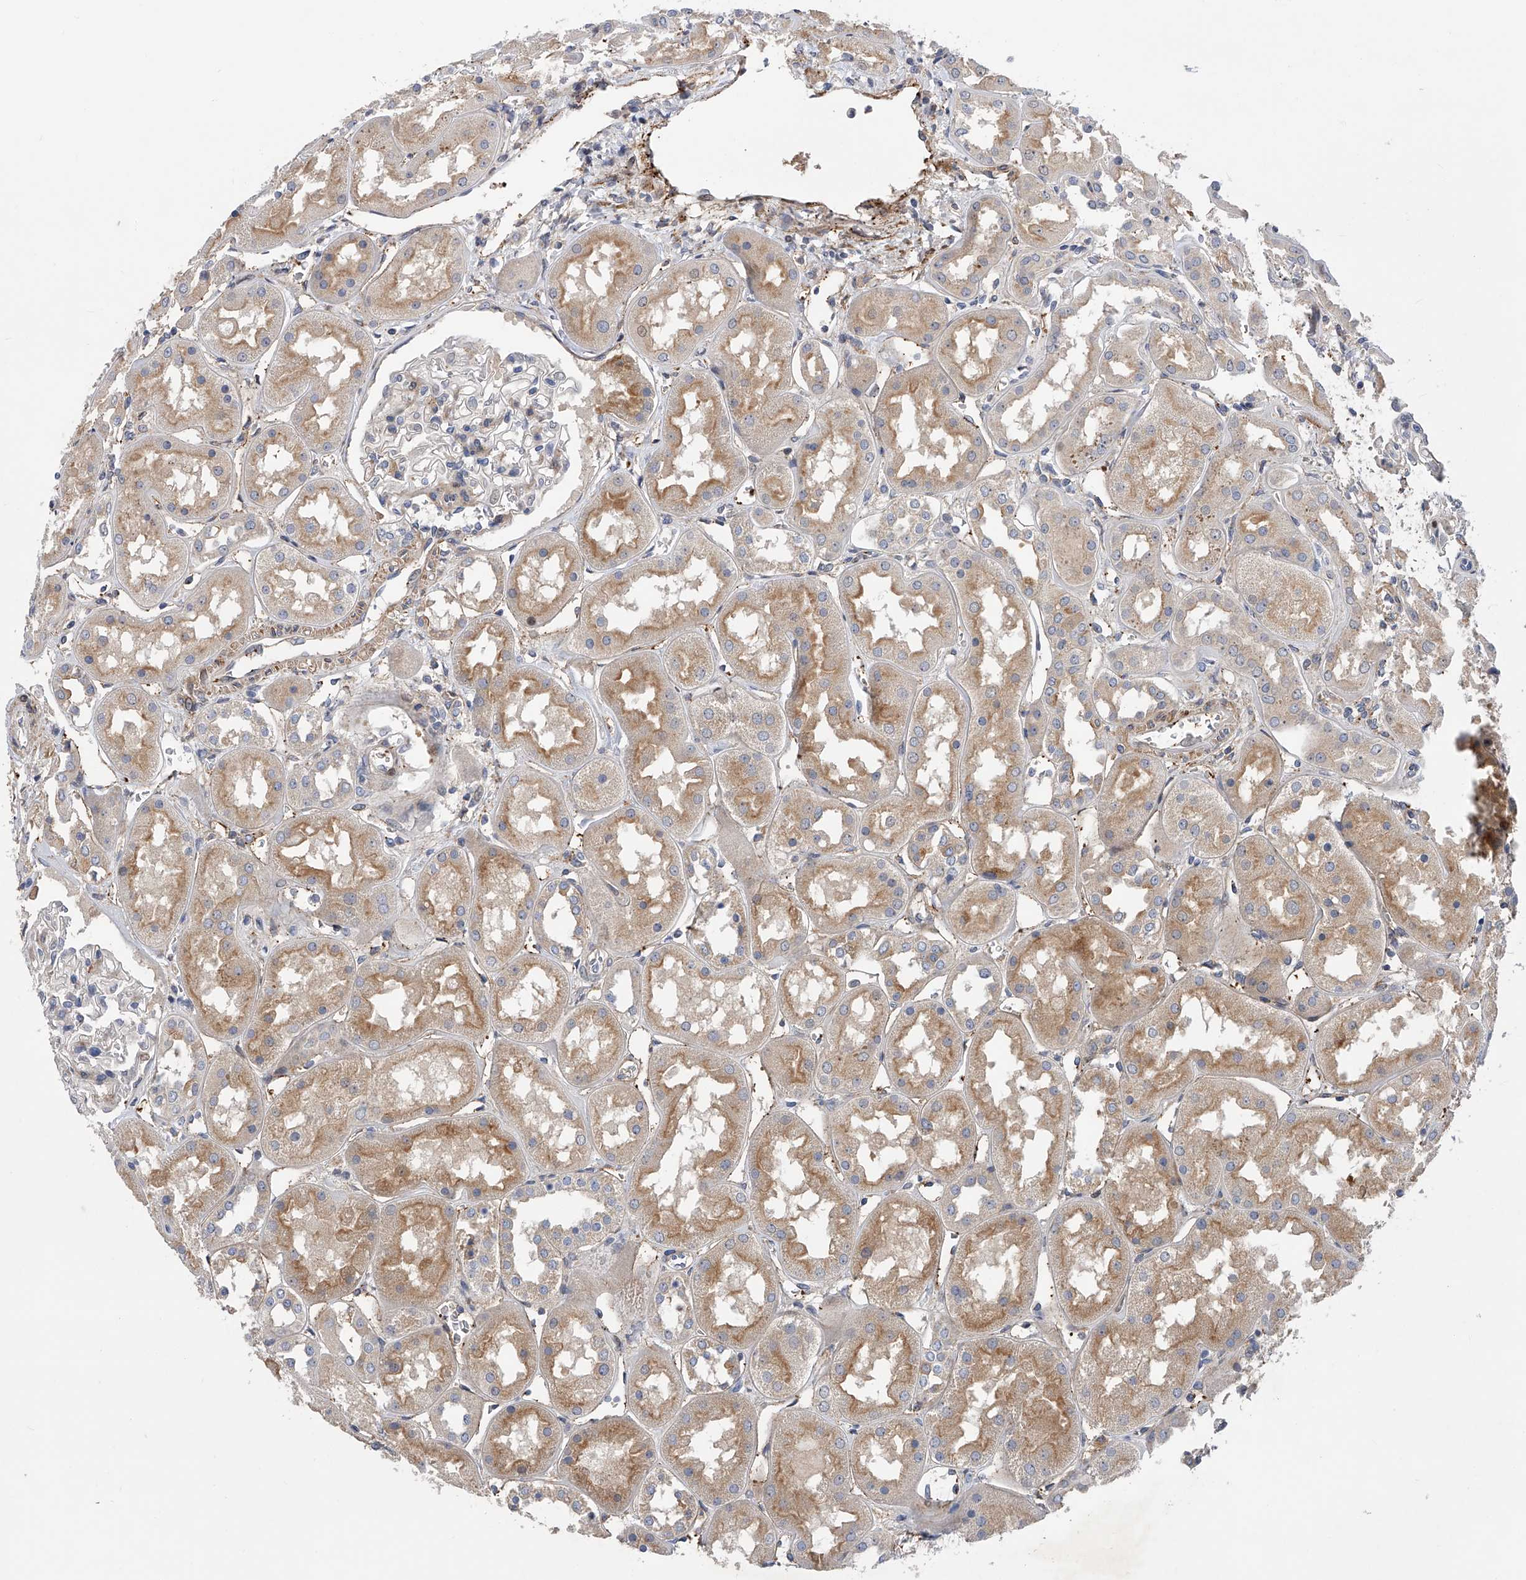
{"staining": {"intensity": "weak", "quantity": "<25%", "location": "cytoplasmic/membranous"}, "tissue": "kidney", "cell_type": "Cells in glomeruli", "image_type": "normal", "snomed": [{"axis": "morphology", "description": "Normal tissue, NOS"}, {"axis": "topography", "description": "Kidney"}], "caption": "Cells in glomeruli show no significant staining in unremarkable kidney. (DAB IHC, high magnification).", "gene": "PDSS2", "patient": {"sex": "male", "age": 70}}